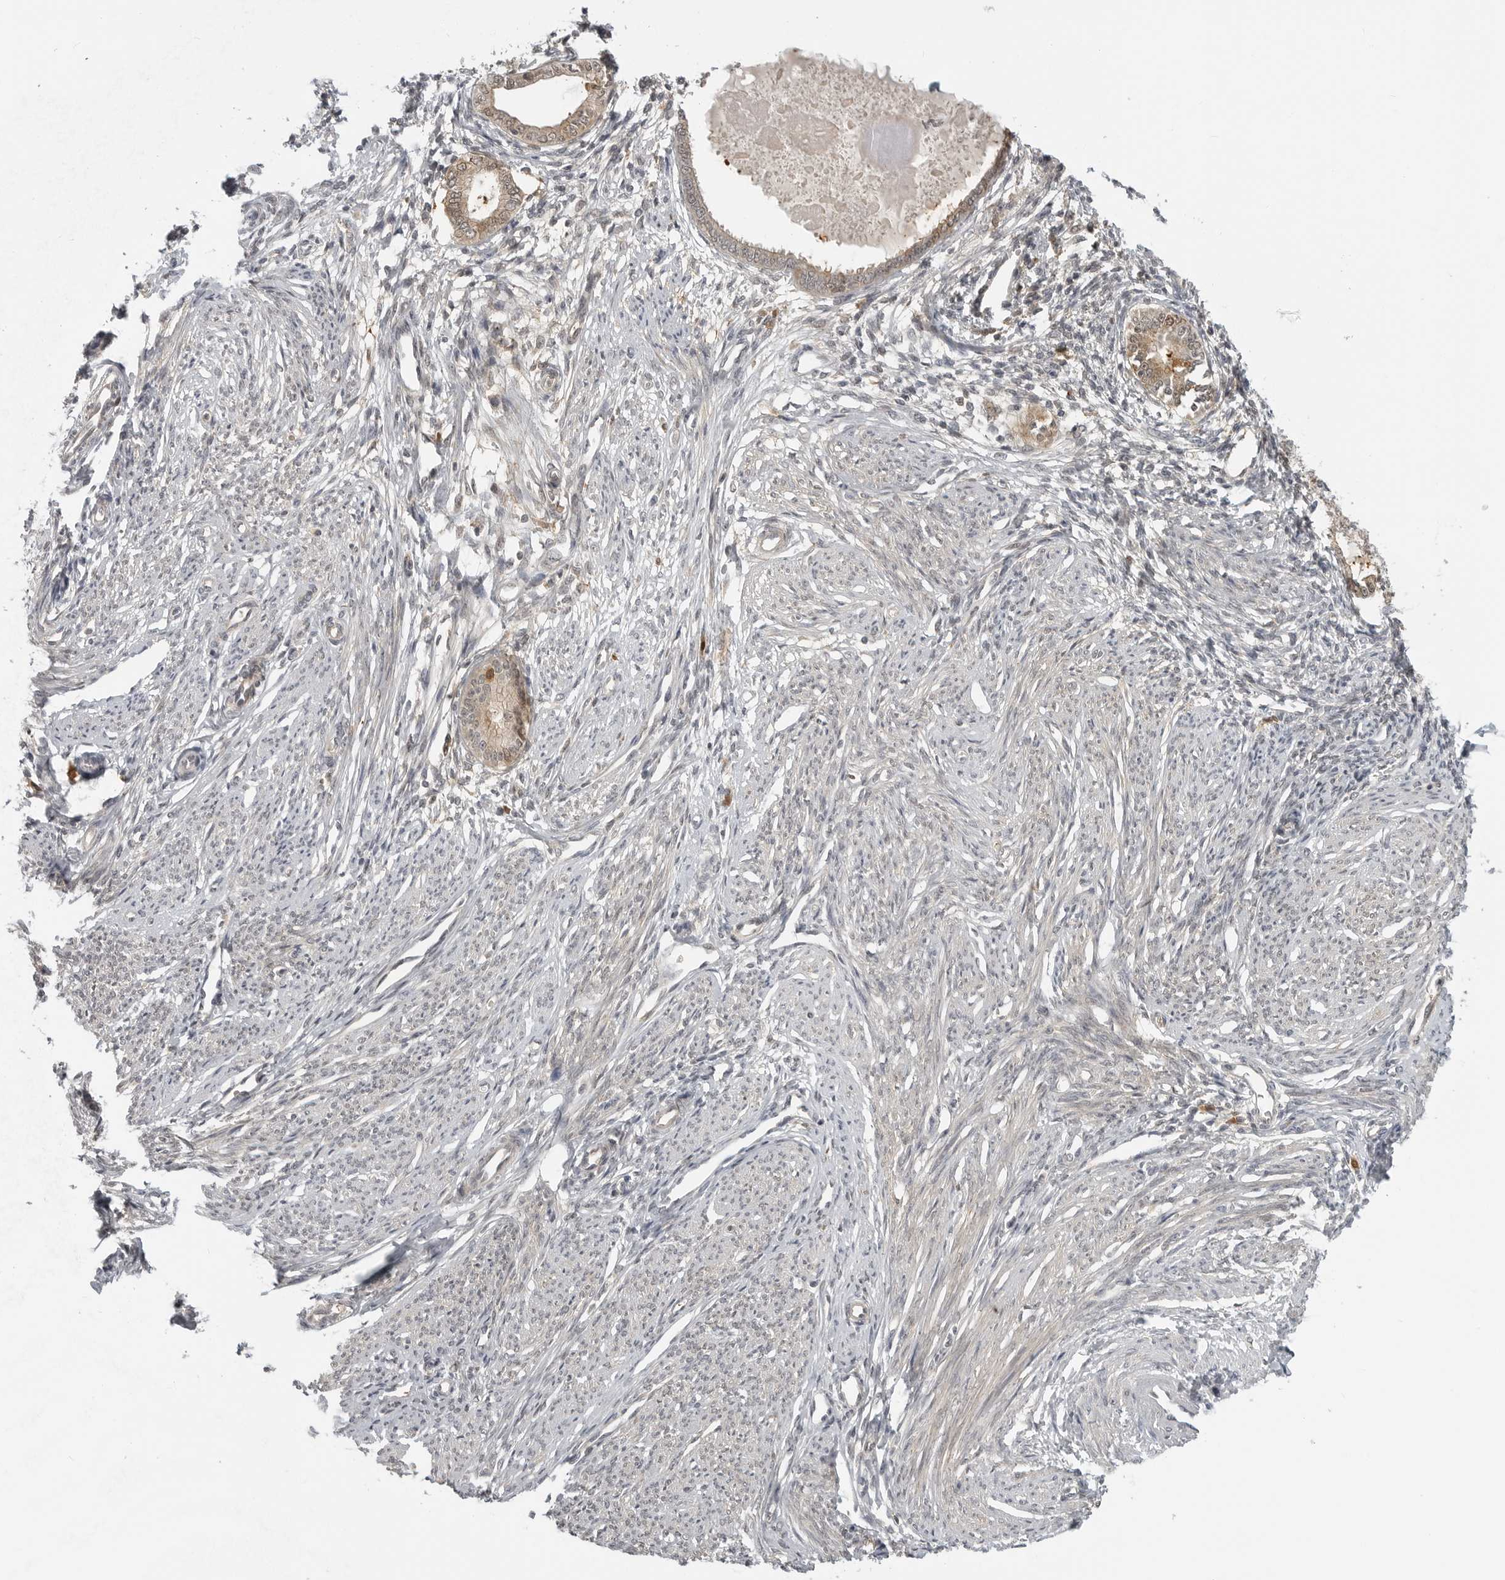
{"staining": {"intensity": "negative", "quantity": "none", "location": "none"}, "tissue": "endometrium", "cell_type": "Cells in endometrial stroma", "image_type": "normal", "snomed": [{"axis": "morphology", "description": "Normal tissue, NOS"}, {"axis": "topography", "description": "Endometrium"}], "caption": "This is an IHC image of benign endometrium. There is no staining in cells in endometrial stroma.", "gene": "CTIF", "patient": {"sex": "female", "age": 56}}